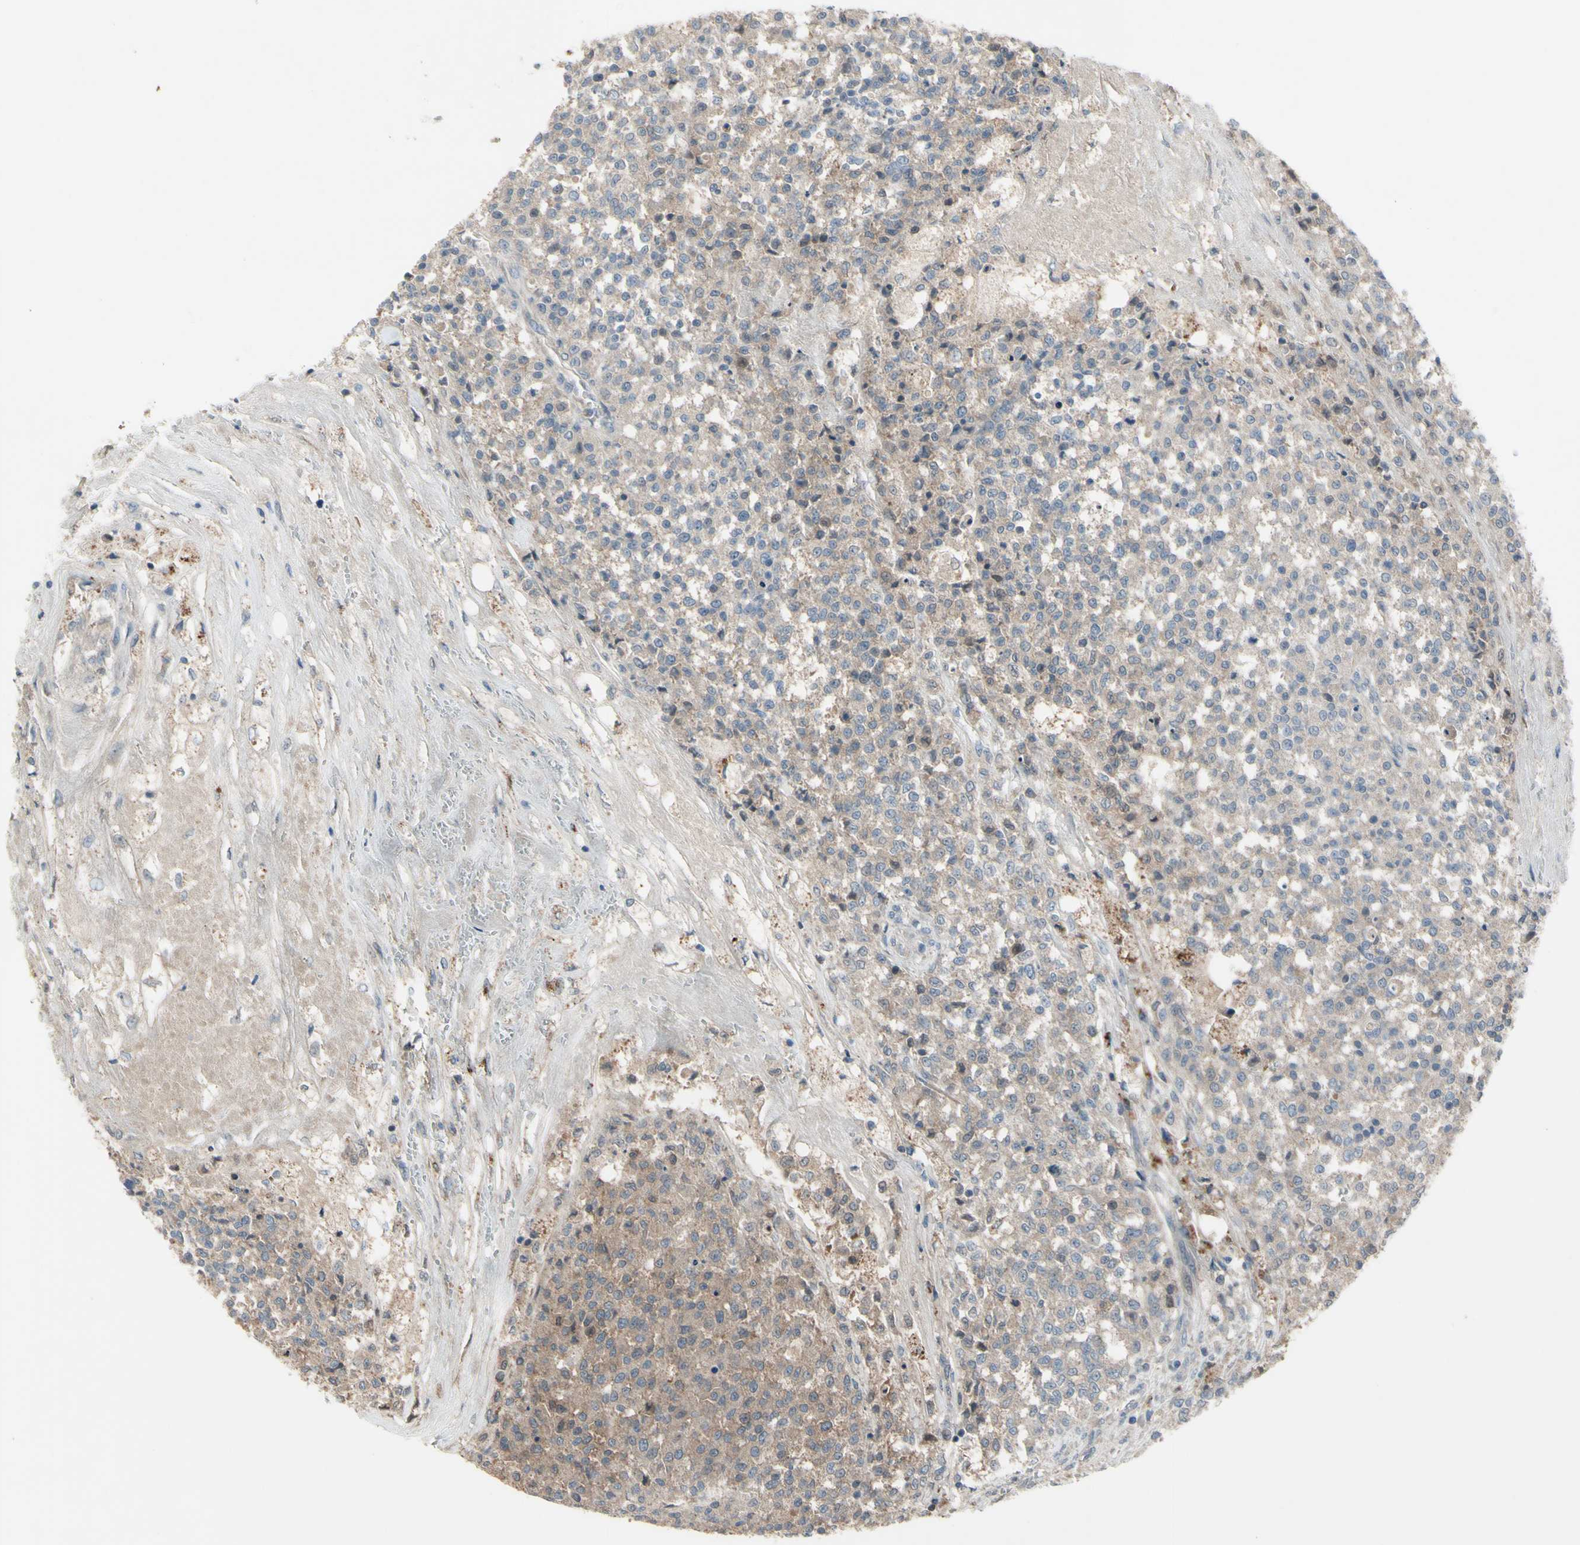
{"staining": {"intensity": "weak", "quantity": ">75%", "location": "cytoplasmic/membranous"}, "tissue": "testis cancer", "cell_type": "Tumor cells", "image_type": "cancer", "snomed": [{"axis": "morphology", "description": "Seminoma, NOS"}, {"axis": "topography", "description": "Testis"}], "caption": "The image exhibits immunohistochemical staining of testis cancer. There is weak cytoplasmic/membranous staining is appreciated in about >75% of tumor cells.", "gene": "AFP", "patient": {"sex": "male", "age": 59}}